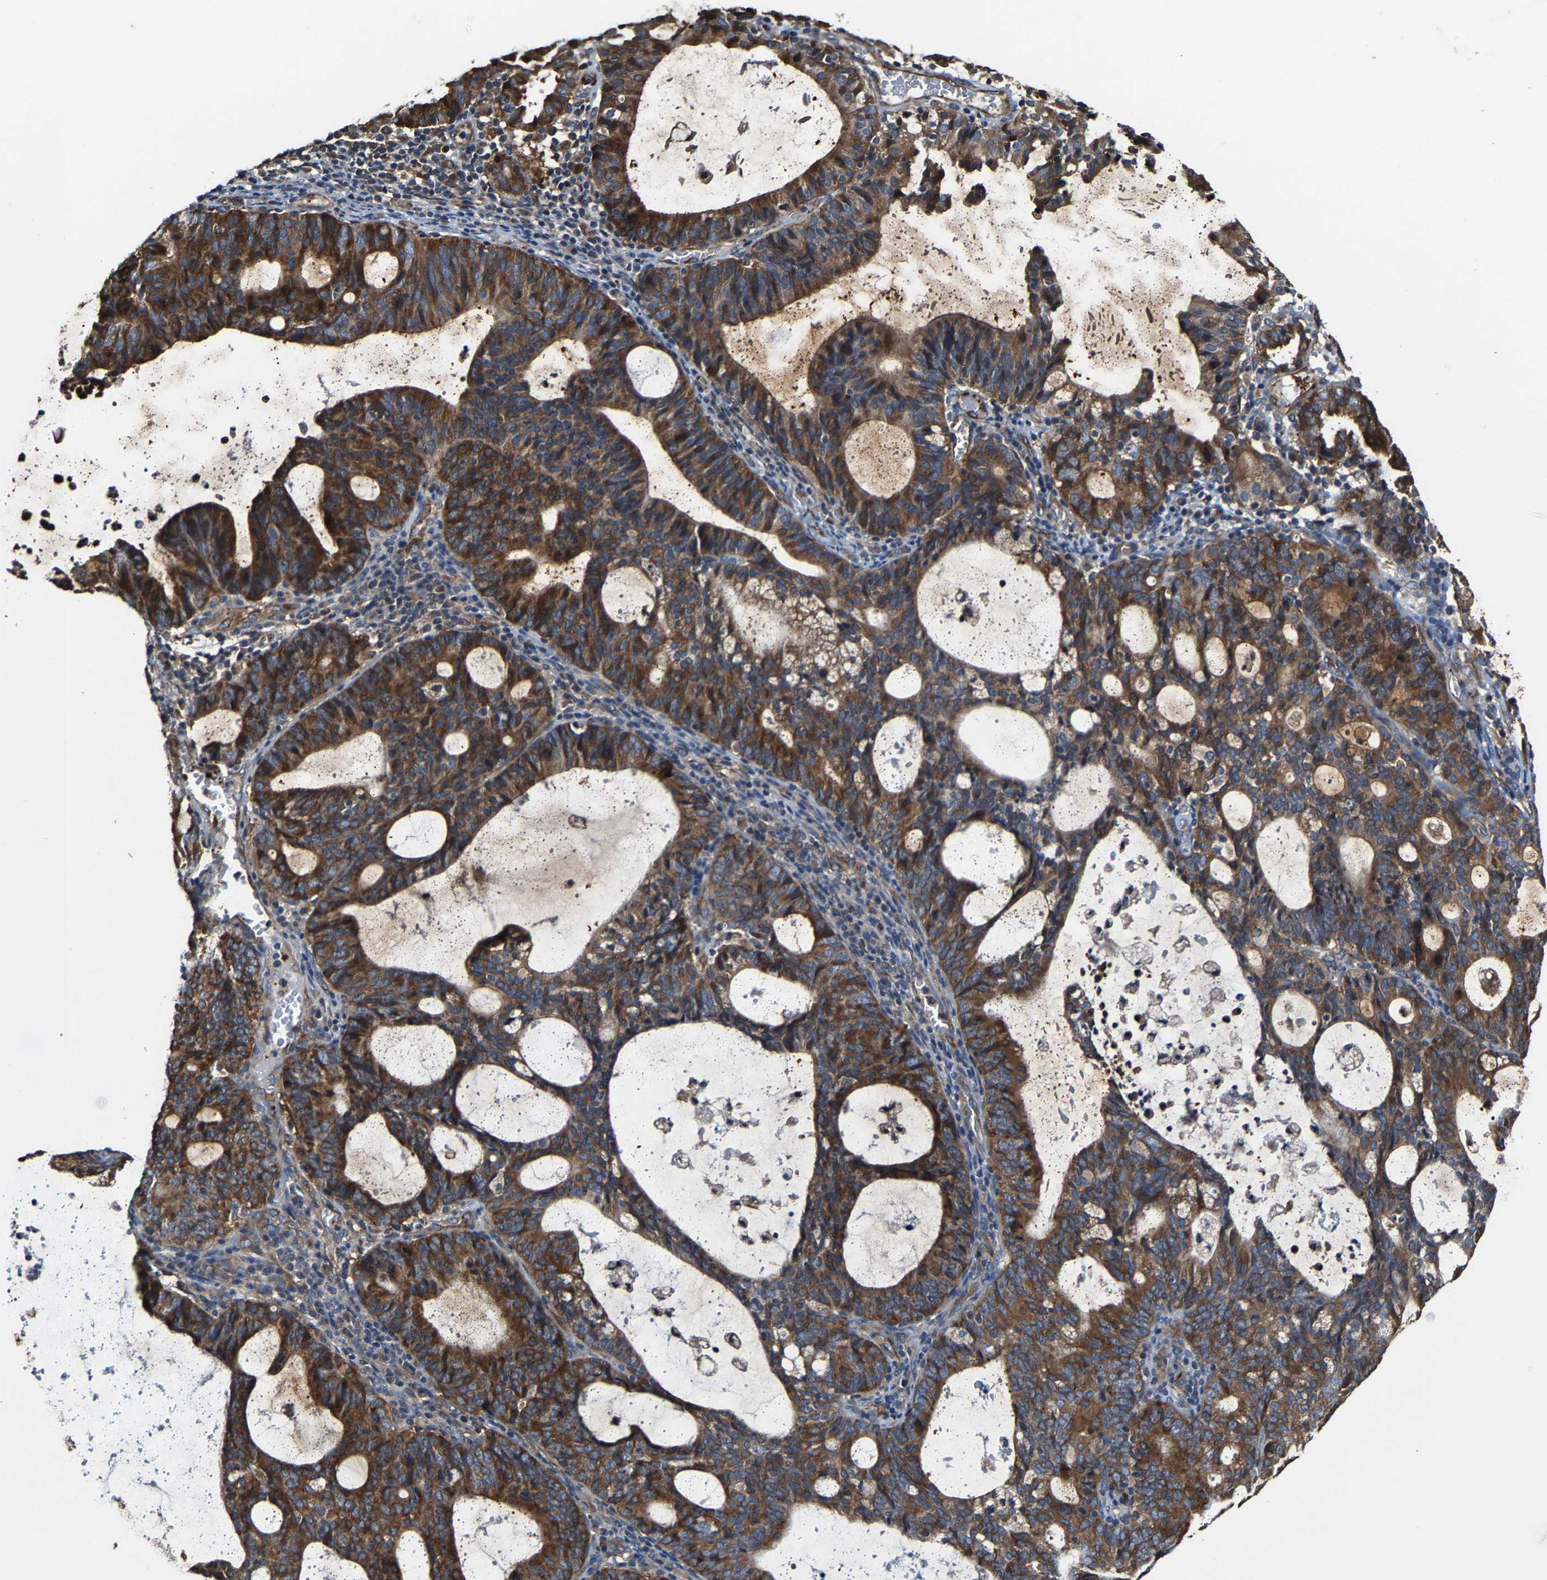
{"staining": {"intensity": "strong", "quantity": "25%-75%", "location": "cytoplasmic/membranous"}, "tissue": "endometrial cancer", "cell_type": "Tumor cells", "image_type": "cancer", "snomed": [{"axis": "morphology", "description": "Adenocarcinoma, NOS"}, {"axis": "topography", "description": "Uterus"}], "caption": "Brown immunohistochemical staining in human endometrial cancer shows strong cytoplasmic/membranous staining in approximately 25%-75% of tumor cells.", "gene": "GFRA3", "patient": {"sex": "female", "age": 83}}